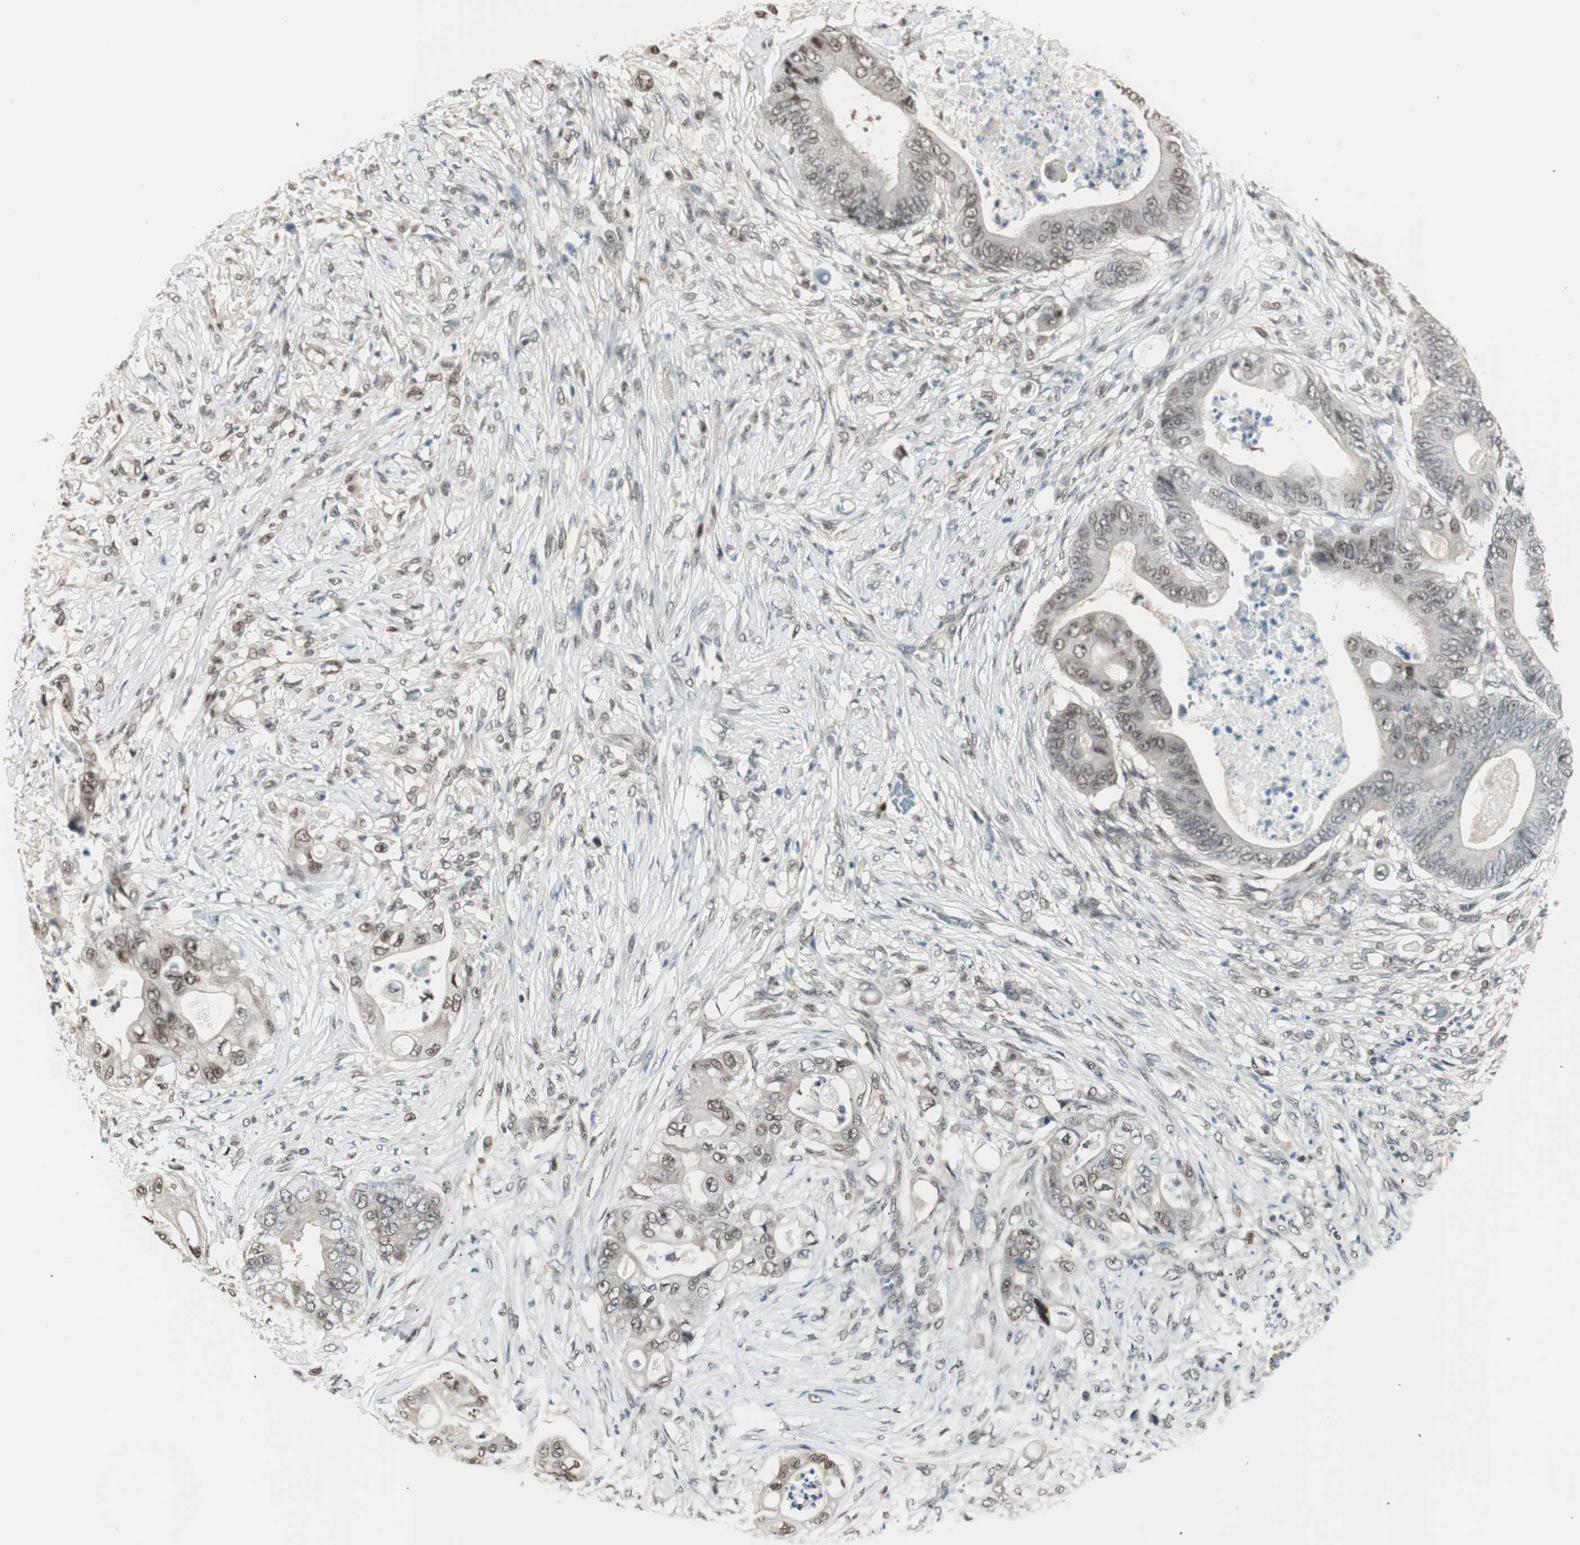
{"staining": {"intensity": "weak", "quantity": ">75%", "location": "nuclear"}, "tissue": "stomach cancer", "cell_type": "Tumor cells", "image_type": "cancer", "snomed": [{"axis": "morphology", "description": "Adenocarcinoma, NOS"}, {"axis": "topography", "description": "Stomach"}], "caption": "A low amount of weak nuclear positivity is appreciated in about >75% of tumor cells in stomach cancer (adenocarcinoma) tissue. Nuclei are stained in blue.", "gene": "LONP2", "patient": {"sex": "female", "age": 73}}